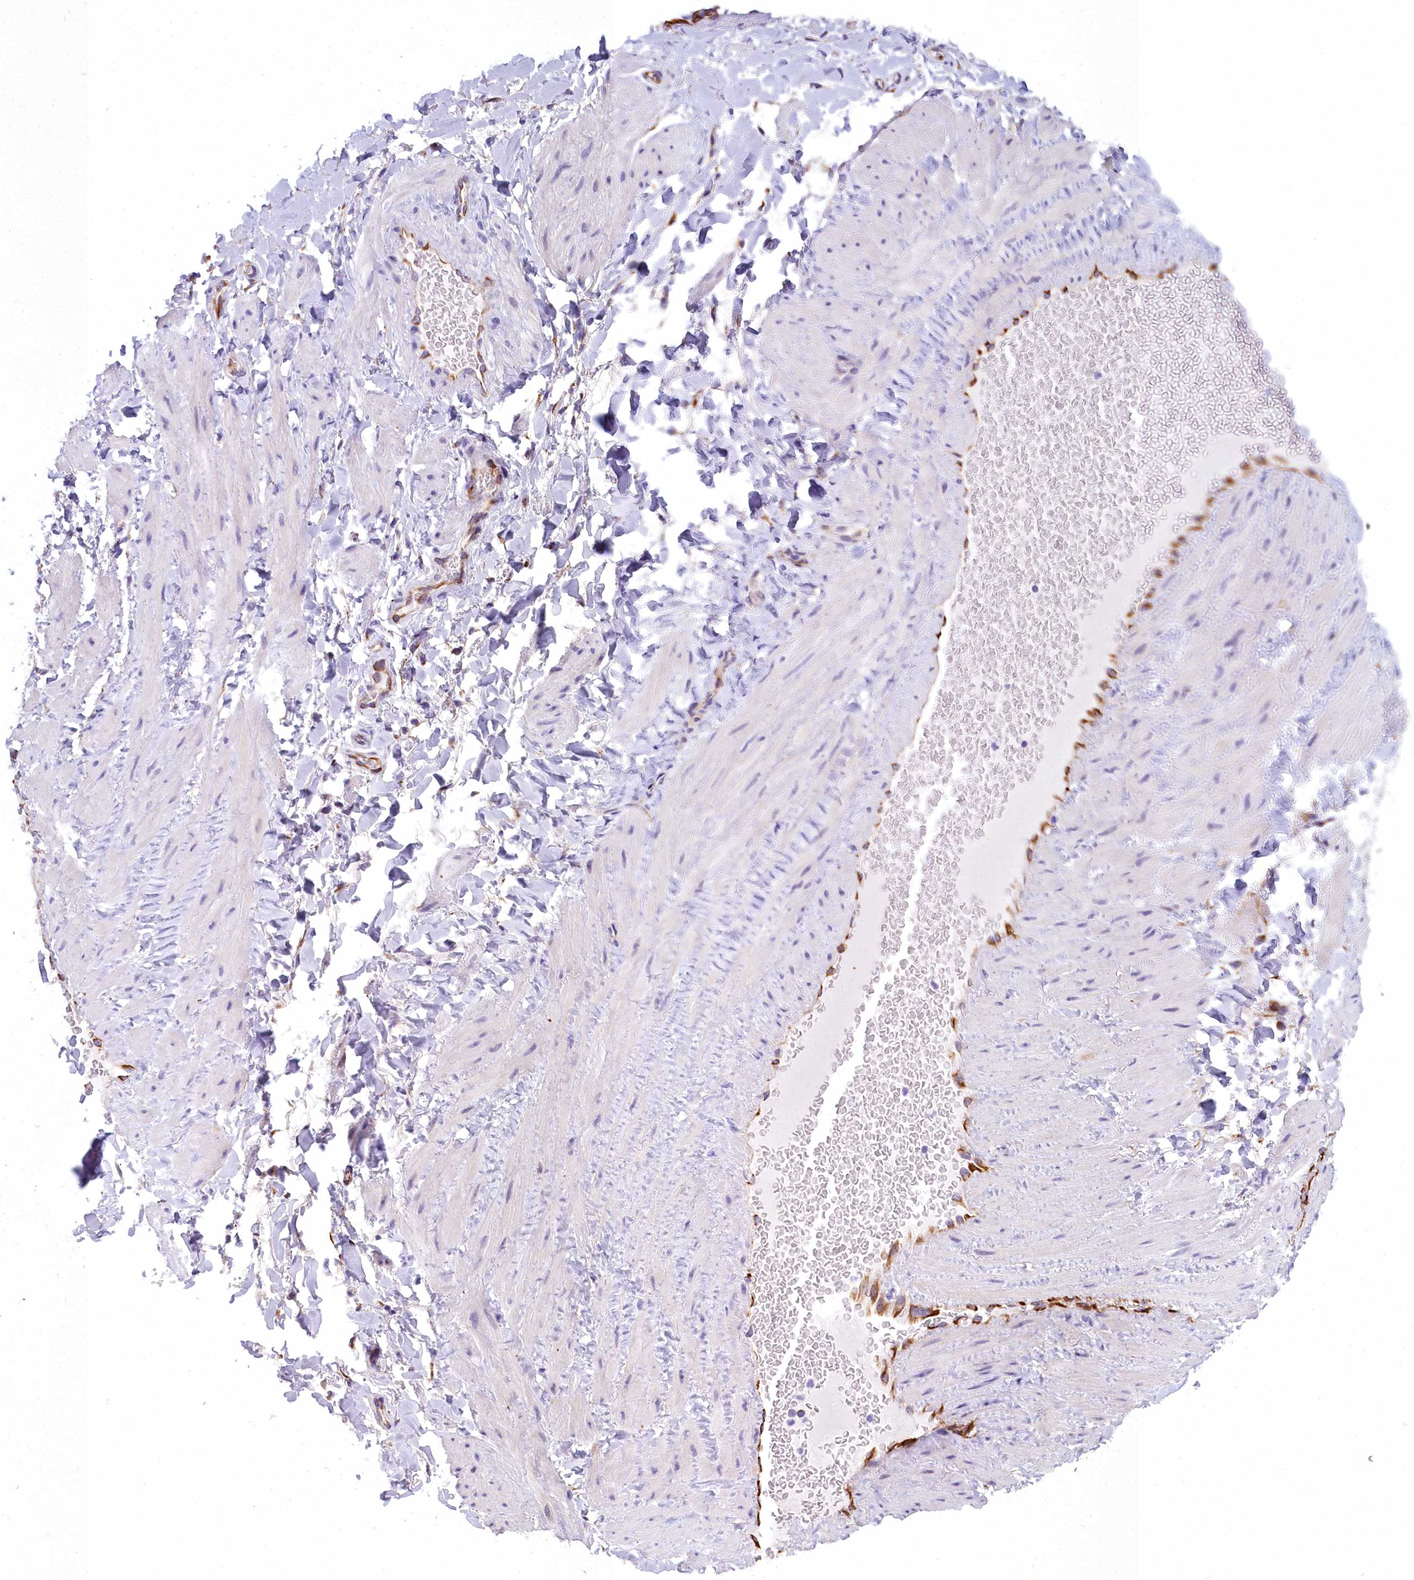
{"staining": {"intensity": "negative", "quantity": "none", "location": "none"}, "tissue": "adipose tissue", "cell_type": "Adipocytes", "image_type": "normal", "snomed": [{"axis": "morphology", "description": "Normal tissue, NOS"}, {"axis": "topography", "description": "Soft tissue"}, {"axis": "topography", "description": "Vascular tissue"}], "caption": "The immunohistochemistry (IHC) photomicrograph has no significant positivity in adipocytes of adipose tissue.", "gene": "TIMM22", "patient": {"sex": "male", "age": 54}}